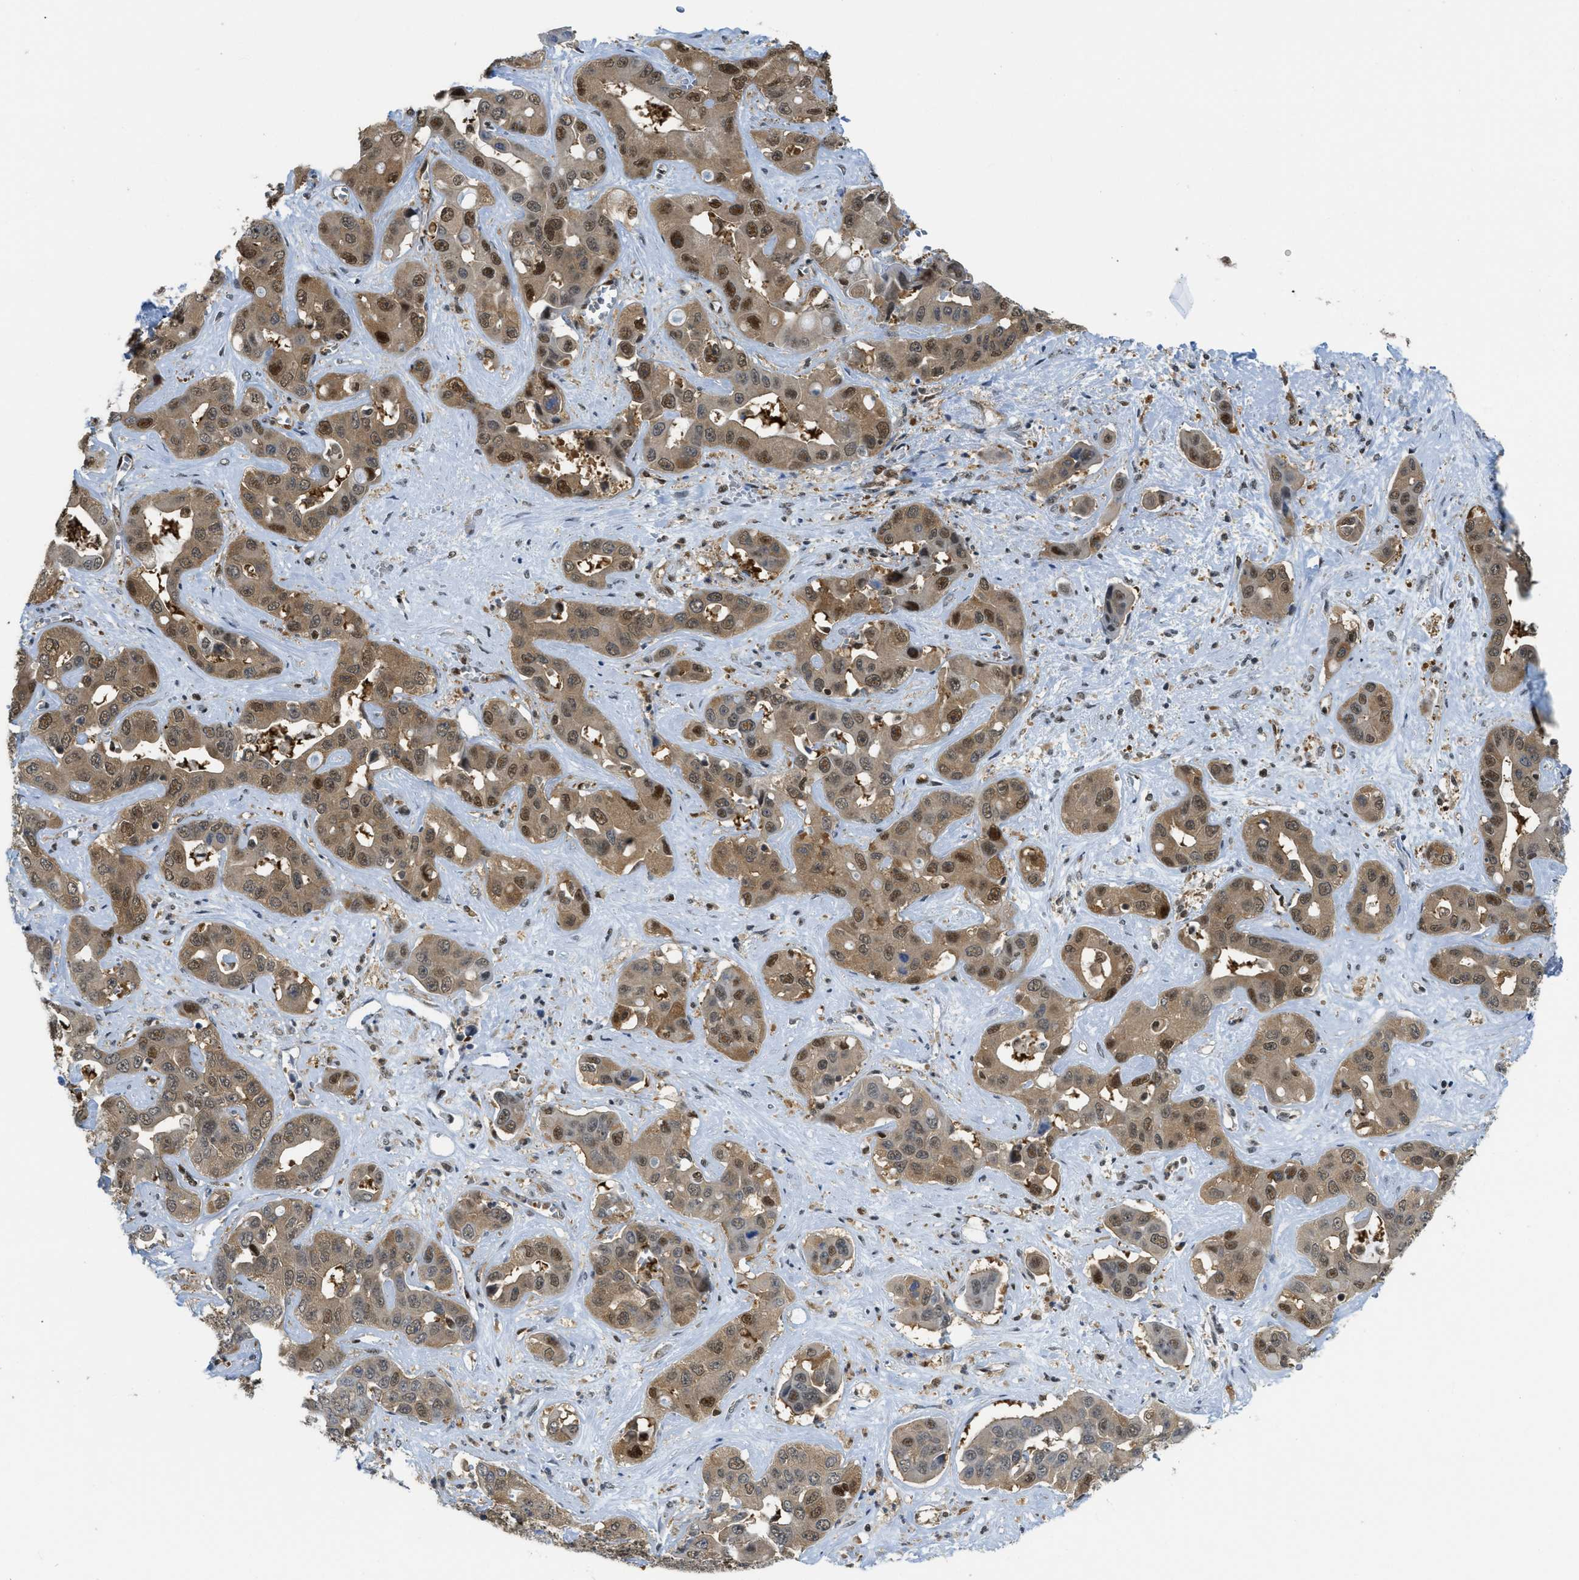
{"staining": {"intensity": "moderate", "quantity": ">75%", "location": "cytoplasmic/membranous,nuclear"}, "tissue": "liver cancer", "cell_type": "Tumor cells", "image_type": "cancer", "snomed": [{"axis": "morphology", "description": "Cholangiocarcinoma"}, {"axis": "topography", "description": "Liver"}], "caption": "Protein staining of liver cancer tissue displays moderate cytoplasmic/membranous and nuclear staining in about >75% of tumor cells. Nuclei are stained in blue.", "gene": "PSMC5", "patient": {"sex": "female", "age": 52}}